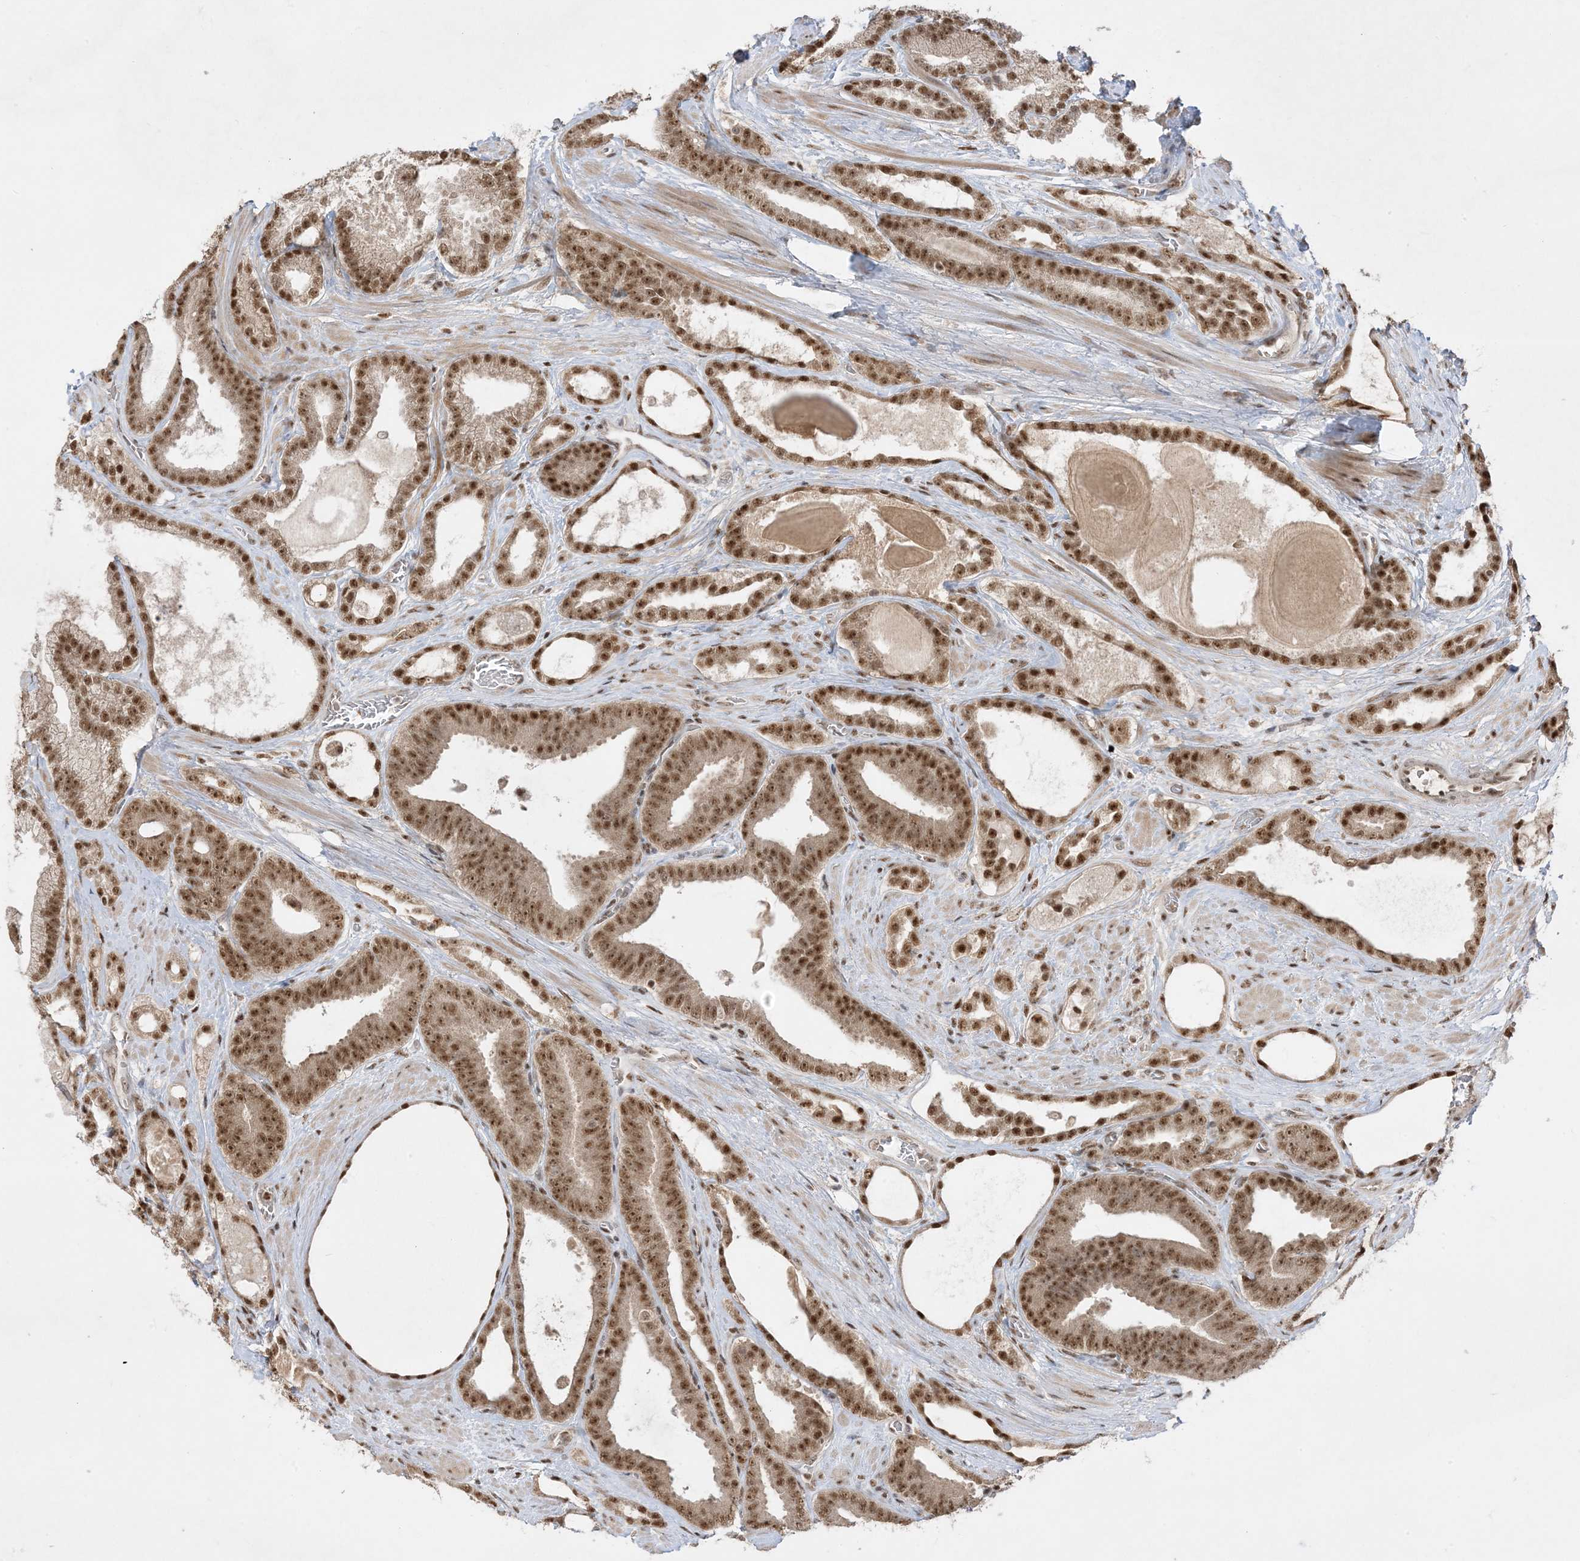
{"staining": {"intensity": "strong", "quantity": ">75%", "location": "nuclear"}, "tissue": "prostate cancer", "cell_type": "Tumor cells", "image_type": "cancer", "snomed": [{"axis": "morphology", "description": "Adenocarcinoma, High grade"}, {"axis": "topography", "description": "Prostate"}], "caption": "Human adenocarcinoma (high-grade) (prostate) stained with a protein marker exhibits strong staining in tumor cells.", "gene": "PPIL2", "patient": {"sex": "male", "age": 60}}